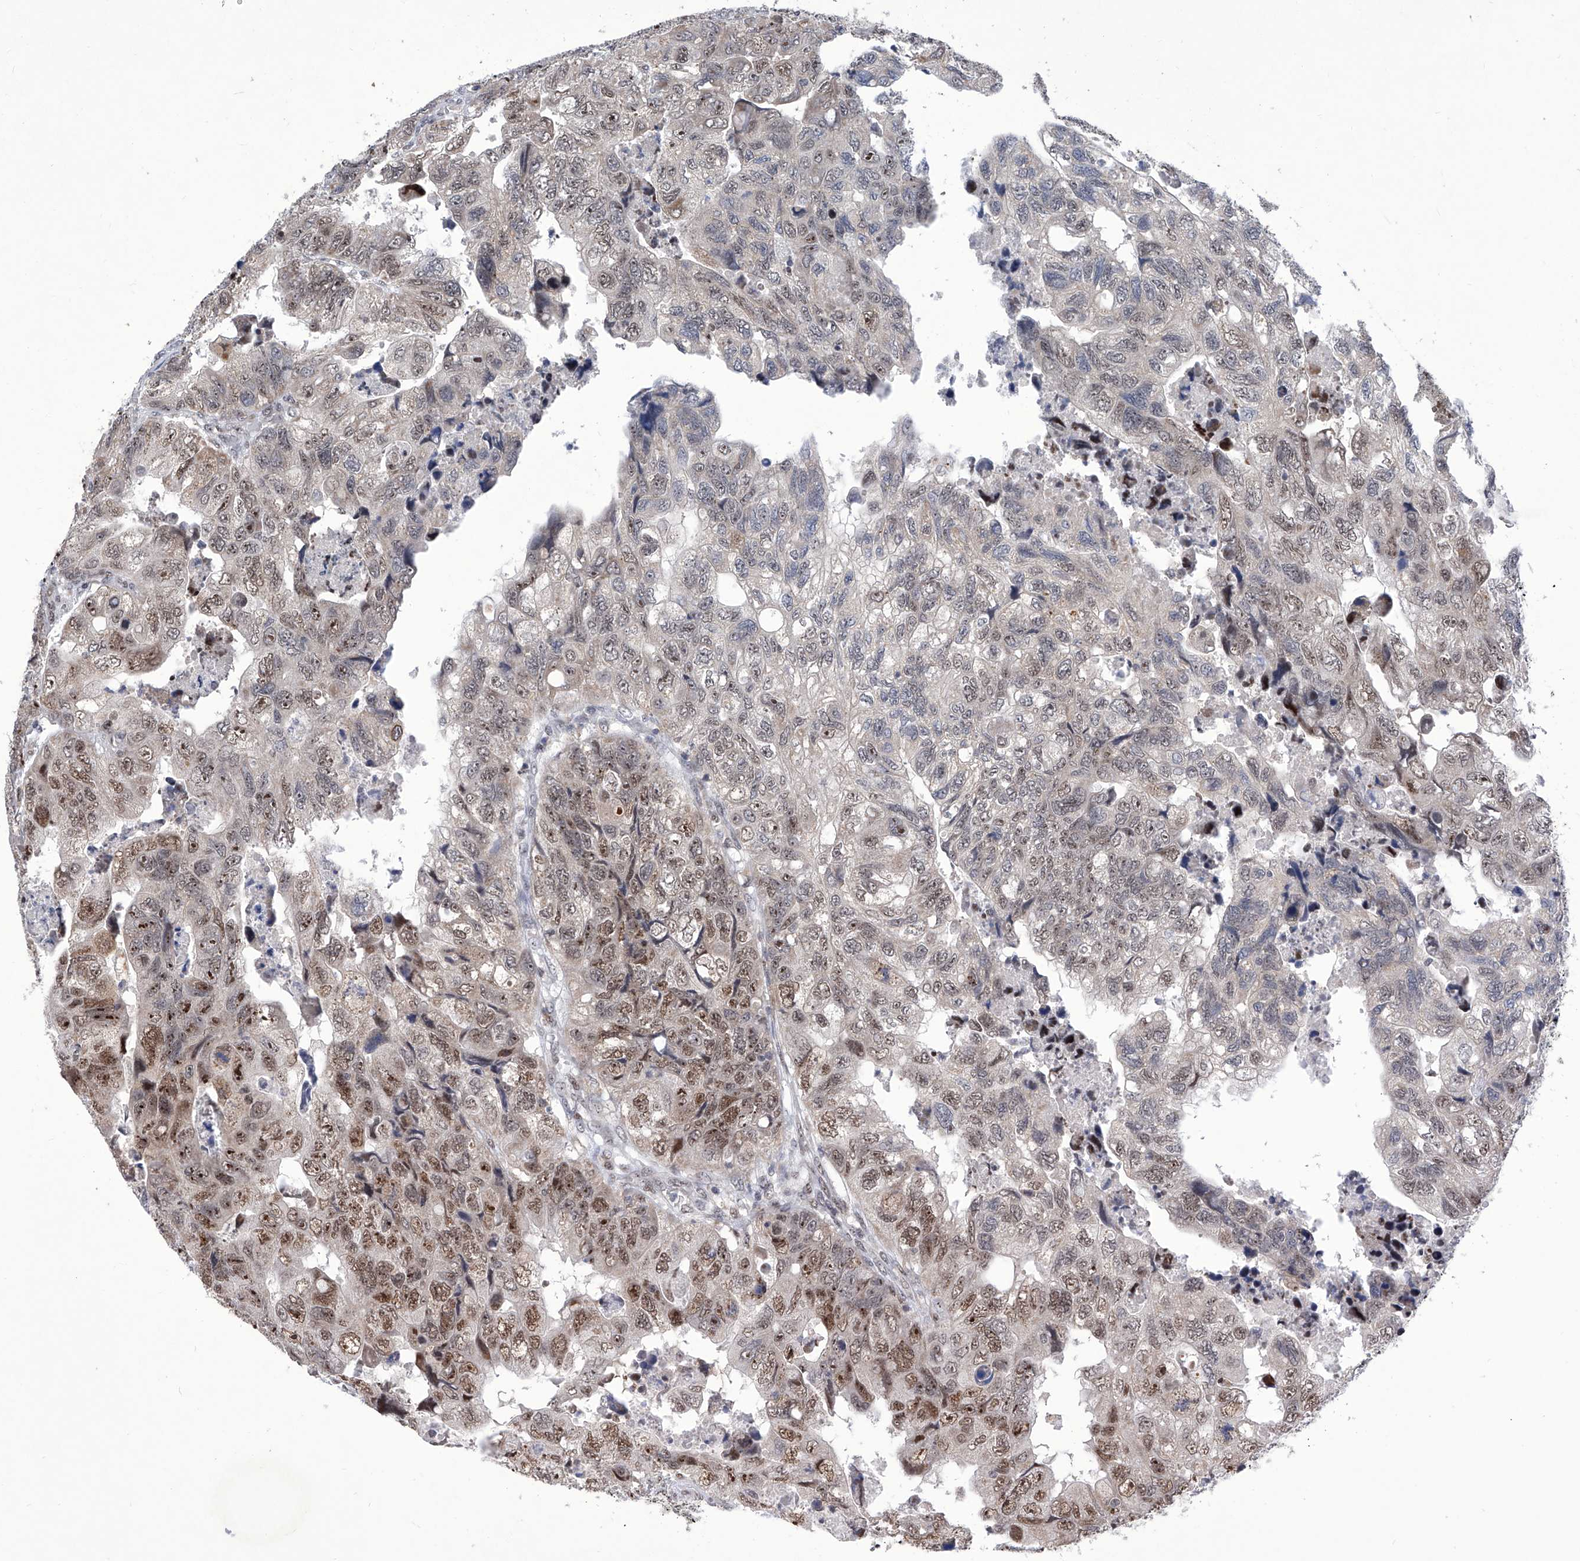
{"staining": {"intensity": "strong", "quantity": "25%-75%", "location": "nuclear"}, "tissue": "colorectal cancer", "cell_type": "Tumor cells", "image_type": "cancer", "snomed": [{"axis": "morphology", "description": "Adenocarcinoma, NOS"}, {"axis": "topography", "description": "Rectum"}], "caption": "The immunohistochemical stain labels strong nuclear expression in tumor cells of colorectal adenocarcinoma tissue.", "gene": "RAD54L", "patient": {"sex": "male", "age": 63}}